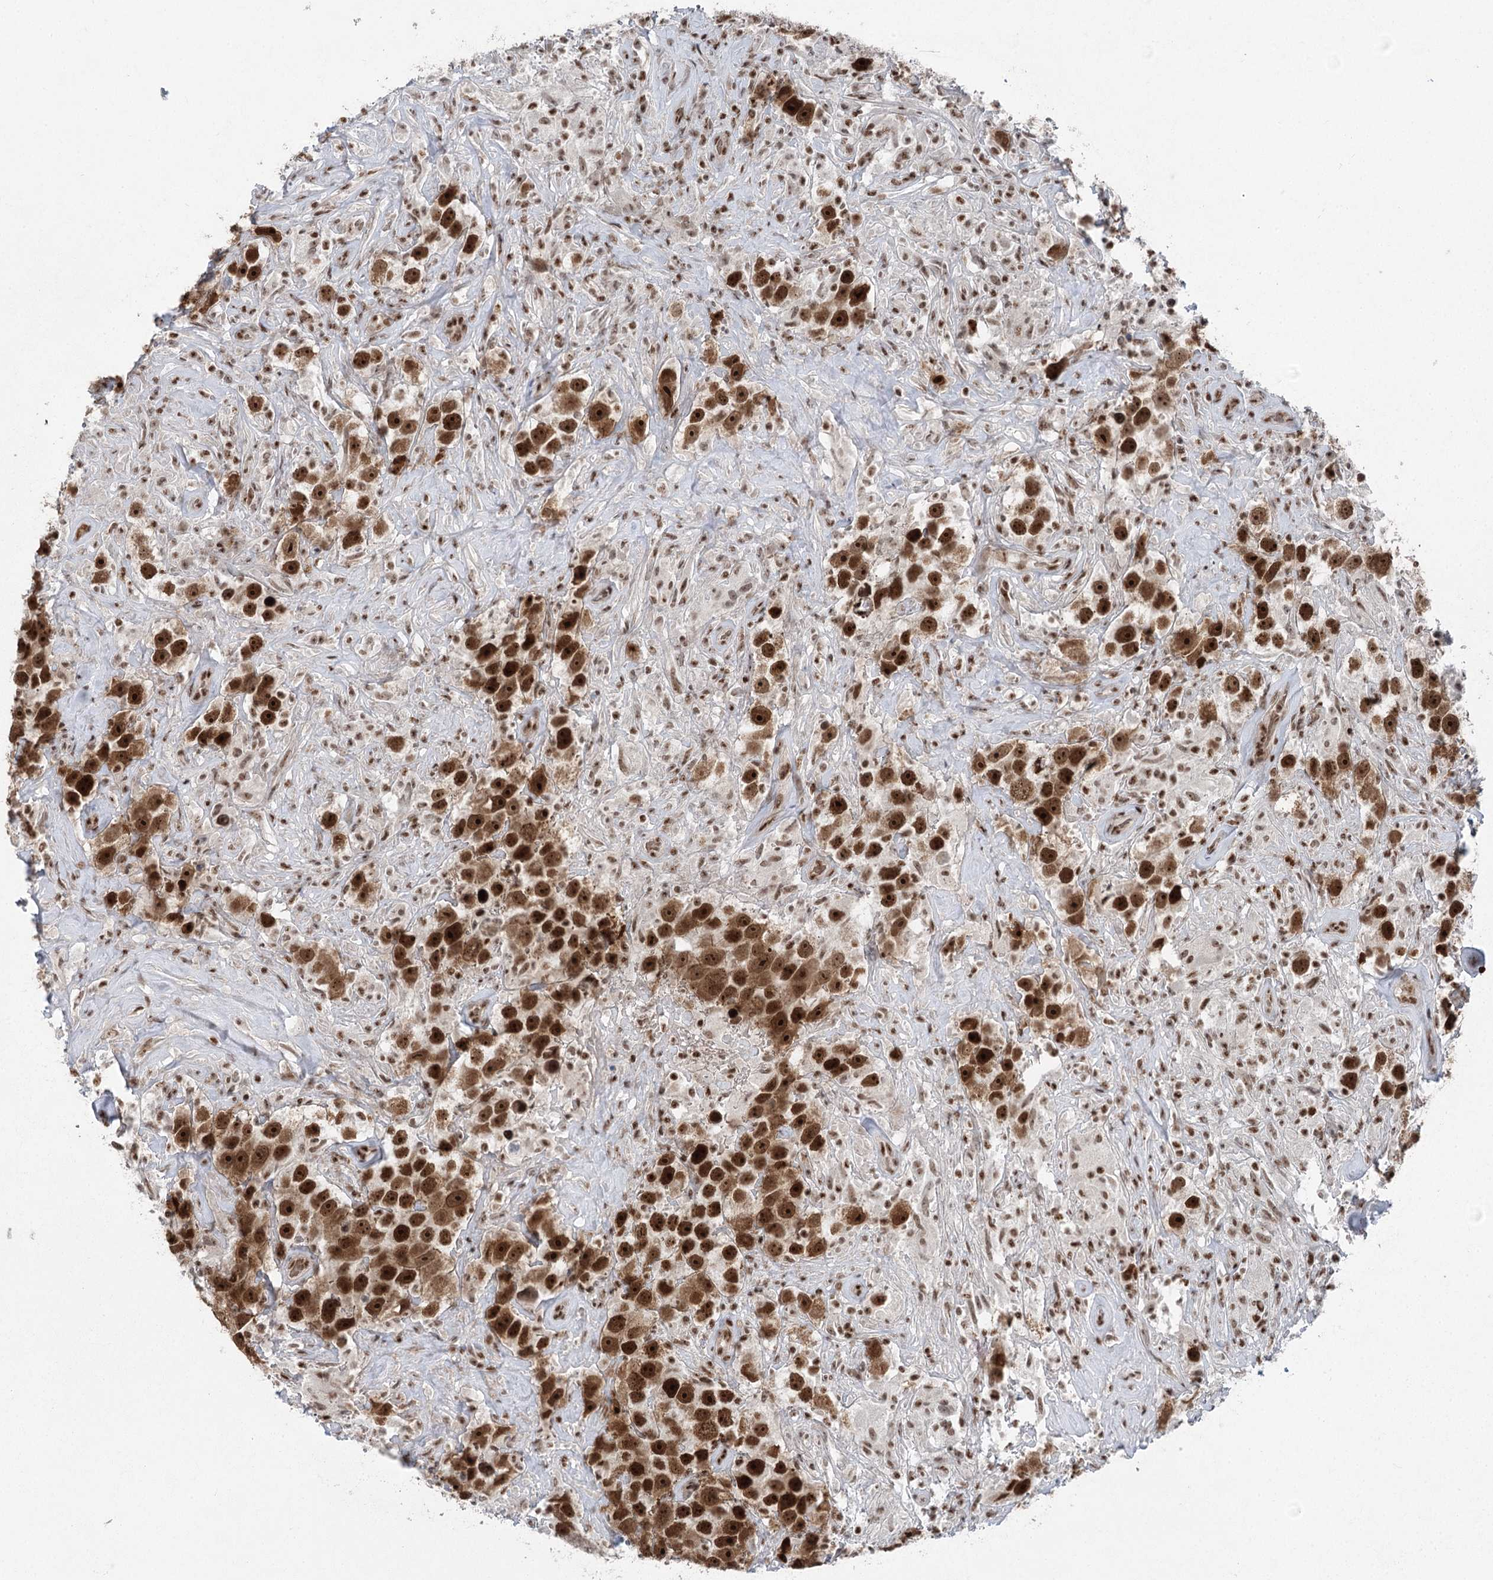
{"staining": {"intensity": "strong", "quantity": ">75%", "location": "nuclear"}, "tissue": "testis cancer", "cell_type": "Tumor cells", "image_type": "cancer", "snomed": [{"axis": "morphology", "description": "Seminoma, NOS"}, {"axis": "topography", "description": "Testis"}], "caption": "DAB immunohistochemical staining of human testis seminoma exhibits strong nuclear protein expression in approximately >75% of tumor cells.", "gene": "CGGBP1", "patient": {"sex": "male", "age": 49}}